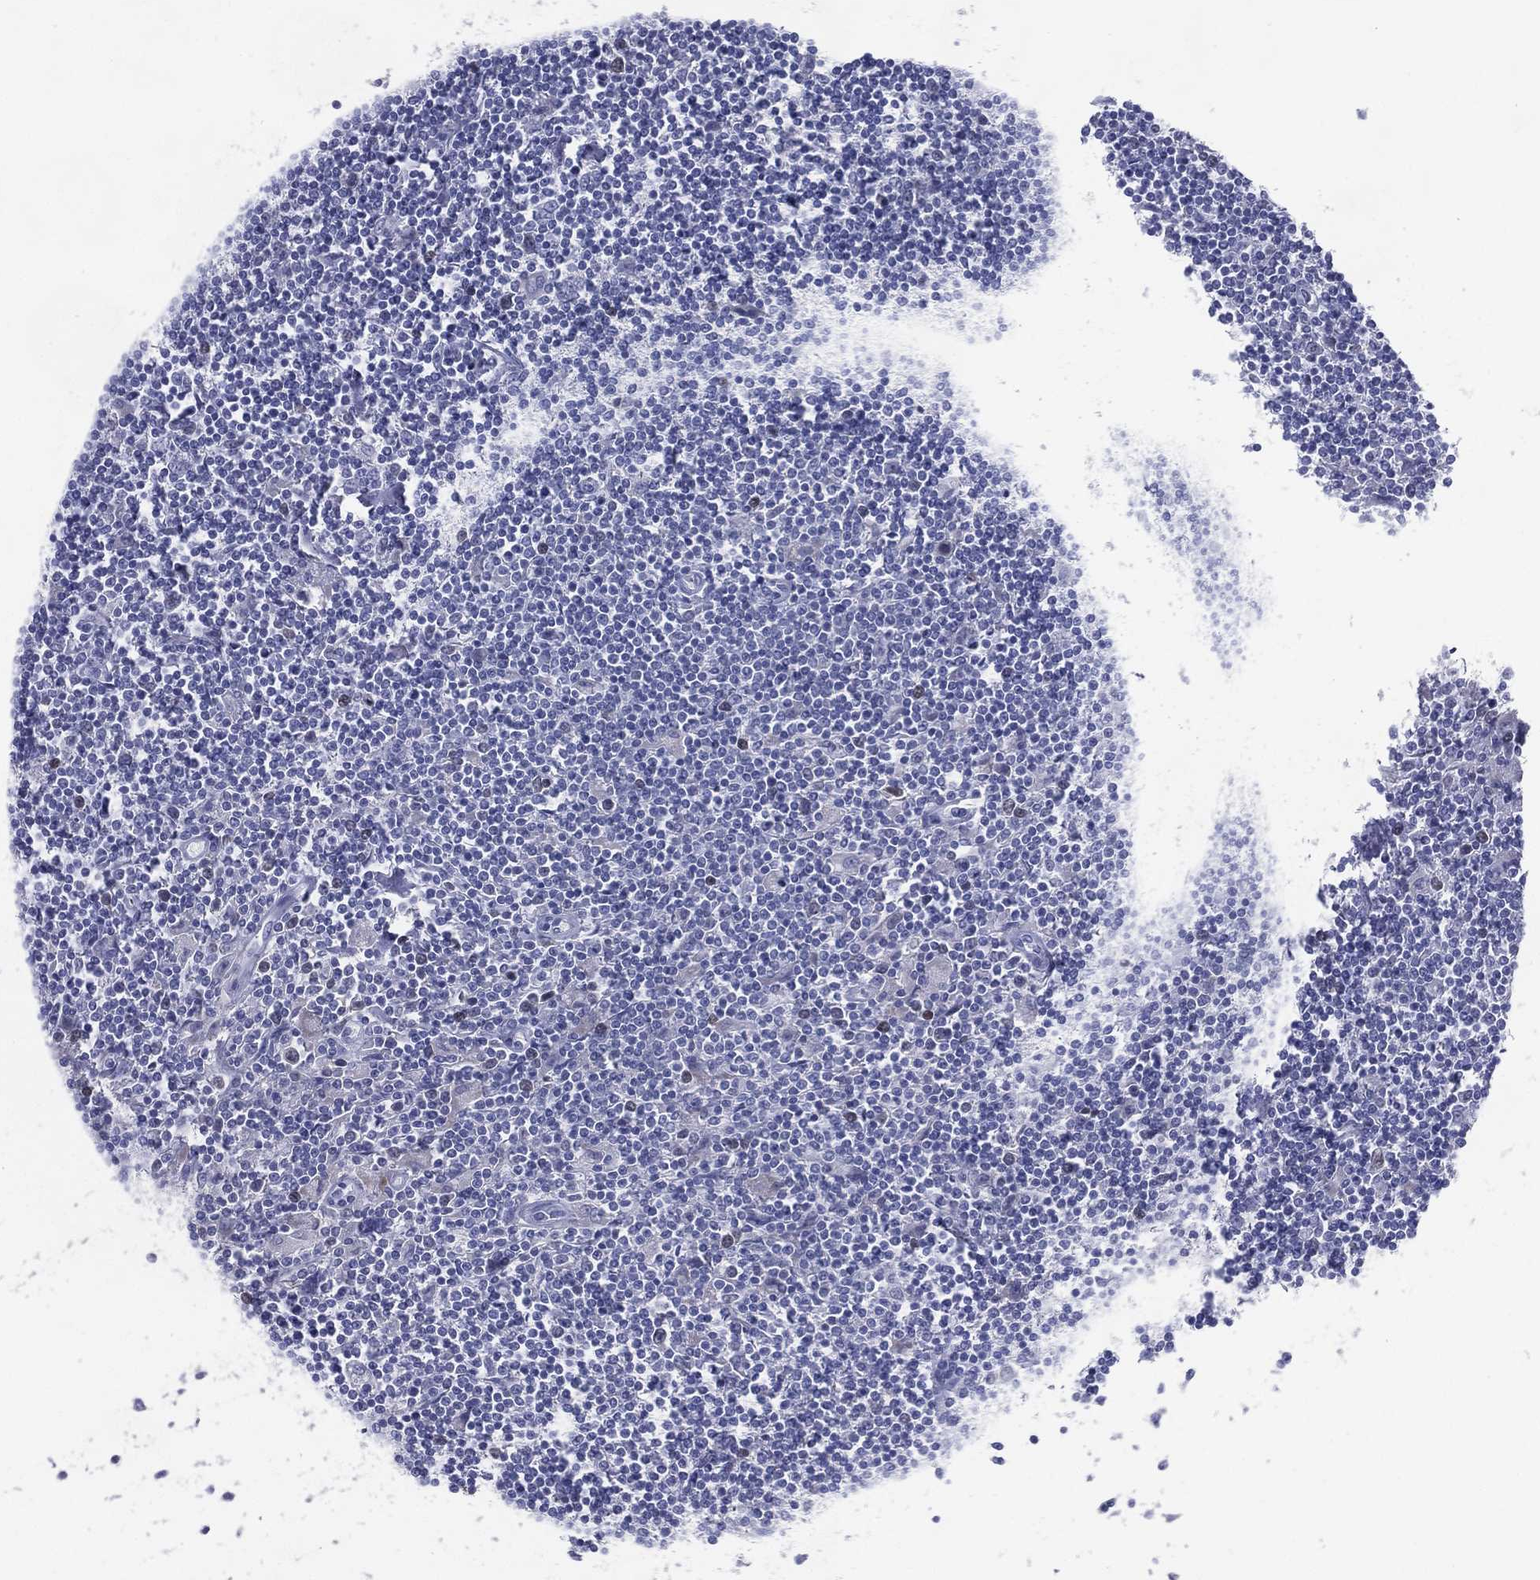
{"staining": {"intensity": "negative", "quantity": "none", "location": "none"}, "tissue": "lymphoma", "cell_type": "Tumor cells", "image_type": "cancer", "snomed": [{"axis": "morphology", "description": "Hodgkin's disease, NOS"}, {"axis": "topography", "description": "Lymph node"}], "caption": "Immunohistochemistry histopathology image of neoplastic tissue: lymphoma stained with DAB (3,3'-diaminobenzidine) demonstrates no significant protein staining in tumor cells.", "gene": "KIF2C", "patient": {"sex": "male", "age": 40}}